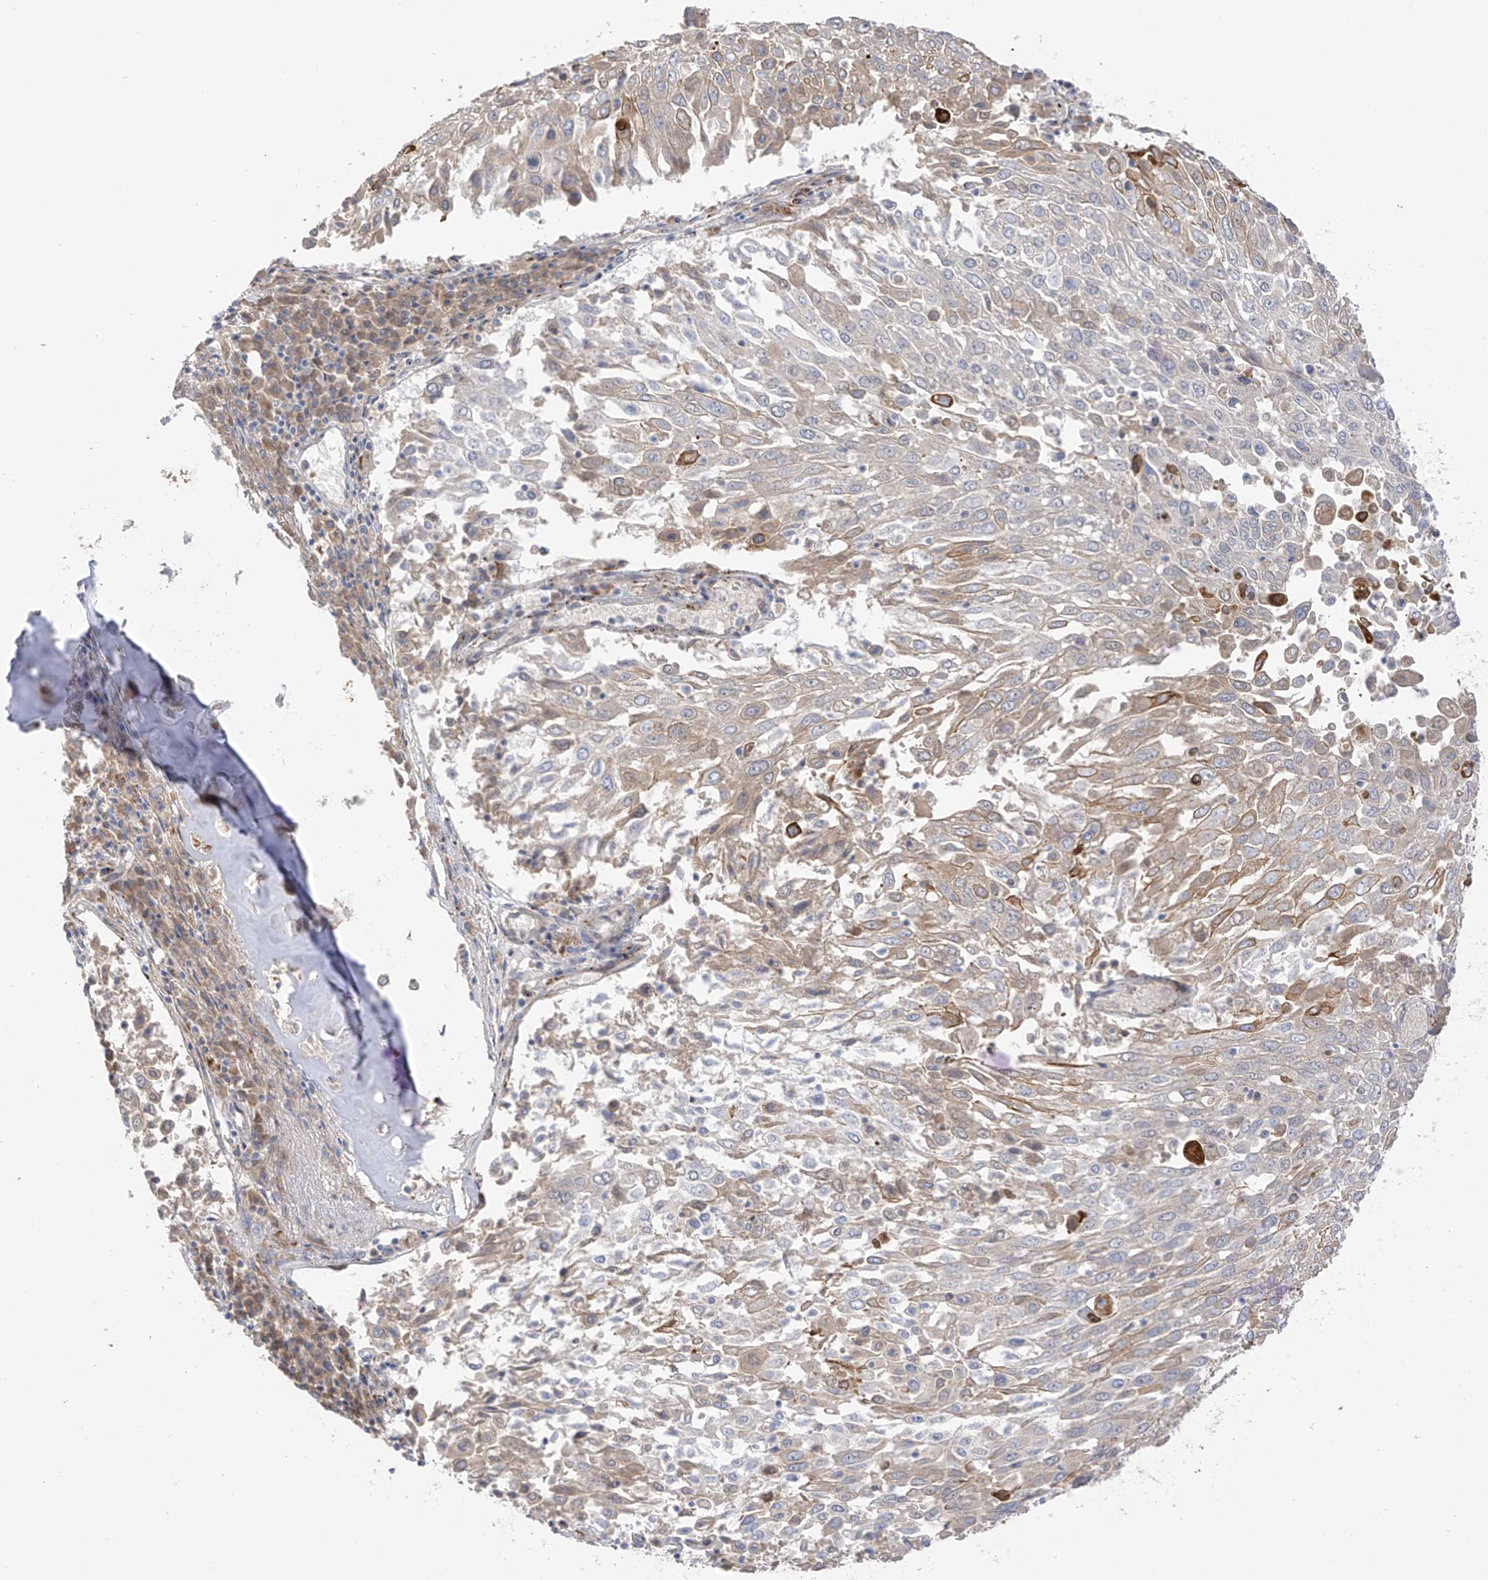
{"staining": {"intensity": "moderate", "quantity": "<25%", "location": "cytoplasmic/membranous"}, "tissue": "lung cancer", "cell_type": "Tumor cells", "image_type": "cancer", "snomed": [{"axis": "morphology", "description": "Squamous cell carcinoma, NOS"}, {"axis": "topography", "description": "Lung"}], "caption": "Immunohistochemistry (DAB) staining of lung cancer (squamous cell carcinoma) shows moderate cytoplasmic/membranous protein positivity in about <25% of tumor cells.", "gene": "NALCN", "patient": {"sex": "male", "age": 65}}